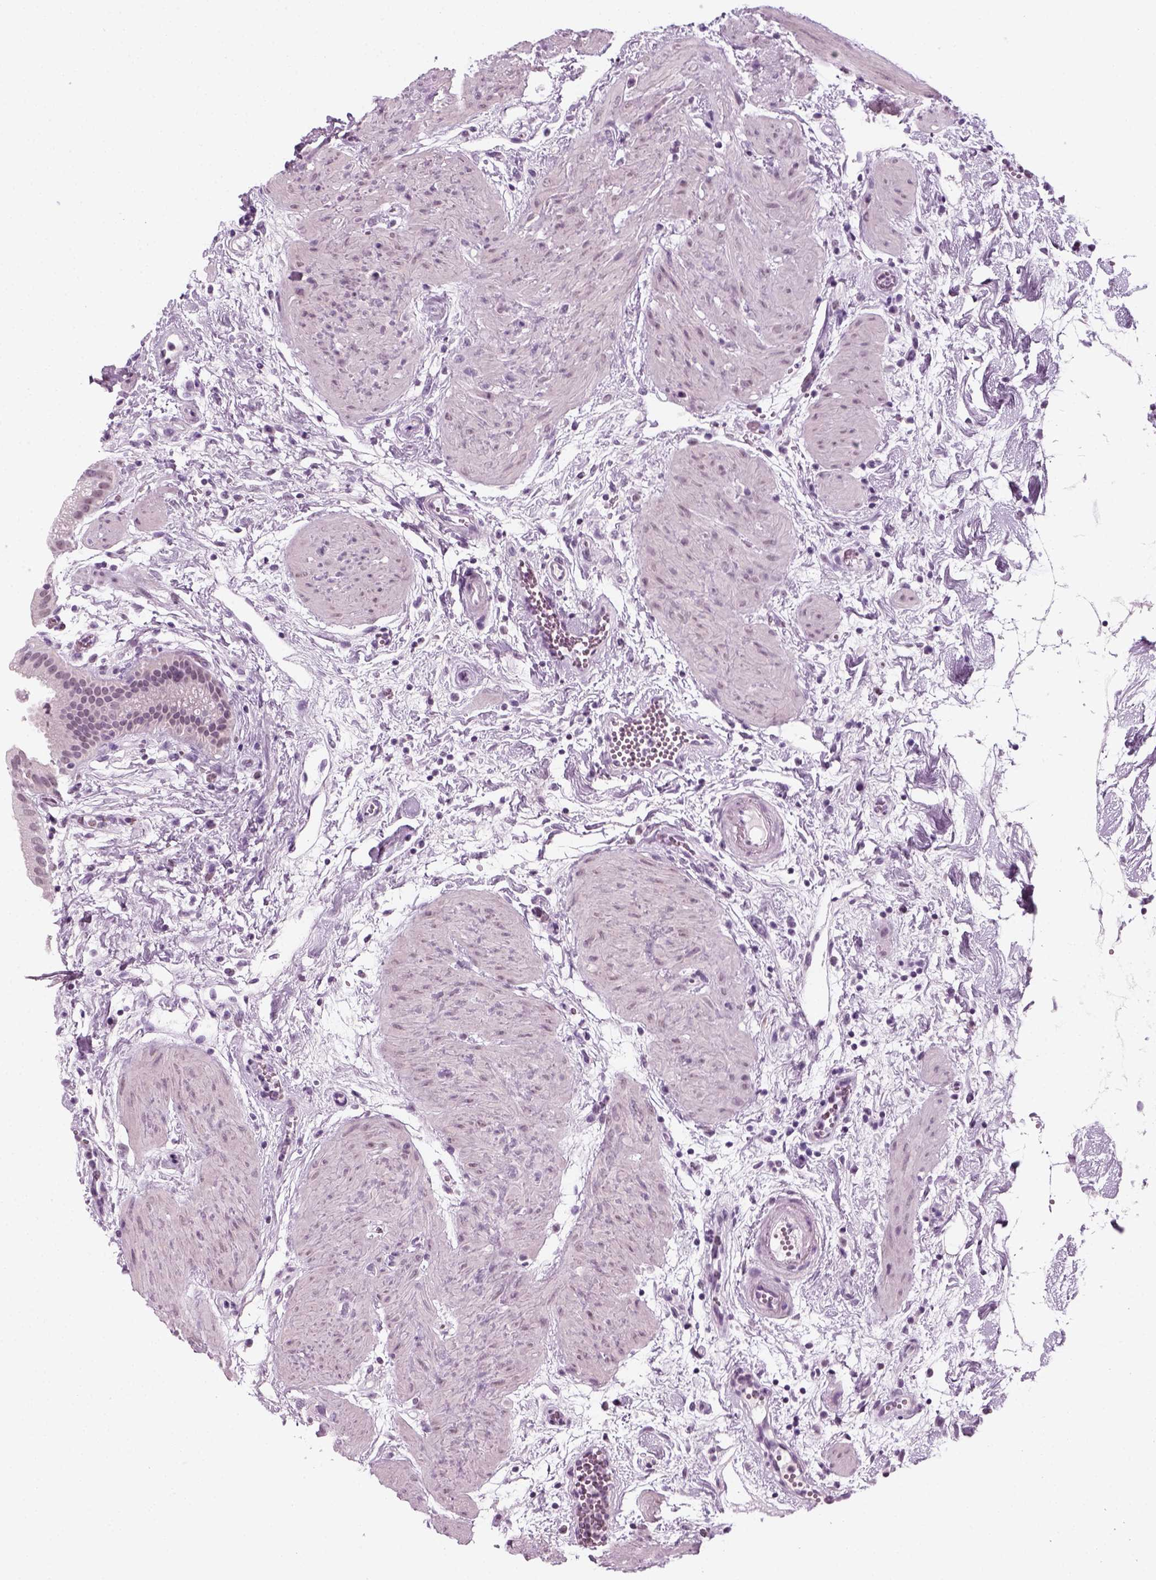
{"staining": {"intensity": "negative", "quantity": "none", "location": "none"}, "tissue": "gallbladder", "cell_type": "Glandular cells", "image_type": "normal", "snomed": [{"axis": "morphology", "description": "Normal tissue, NOS"}, {"axis": "topography", "description": "Gallbladder"}], "caption": "Protein analysis of normal gallbladder reveals no significant positivity in glandular cells. (Brightfield microscopy of DAB (3,3'-diaminobenzidine) immunohistochemistry (IHC) at high magnification).", "gene": "KRT75", "patient": {"sex": "female", "age": 65}}